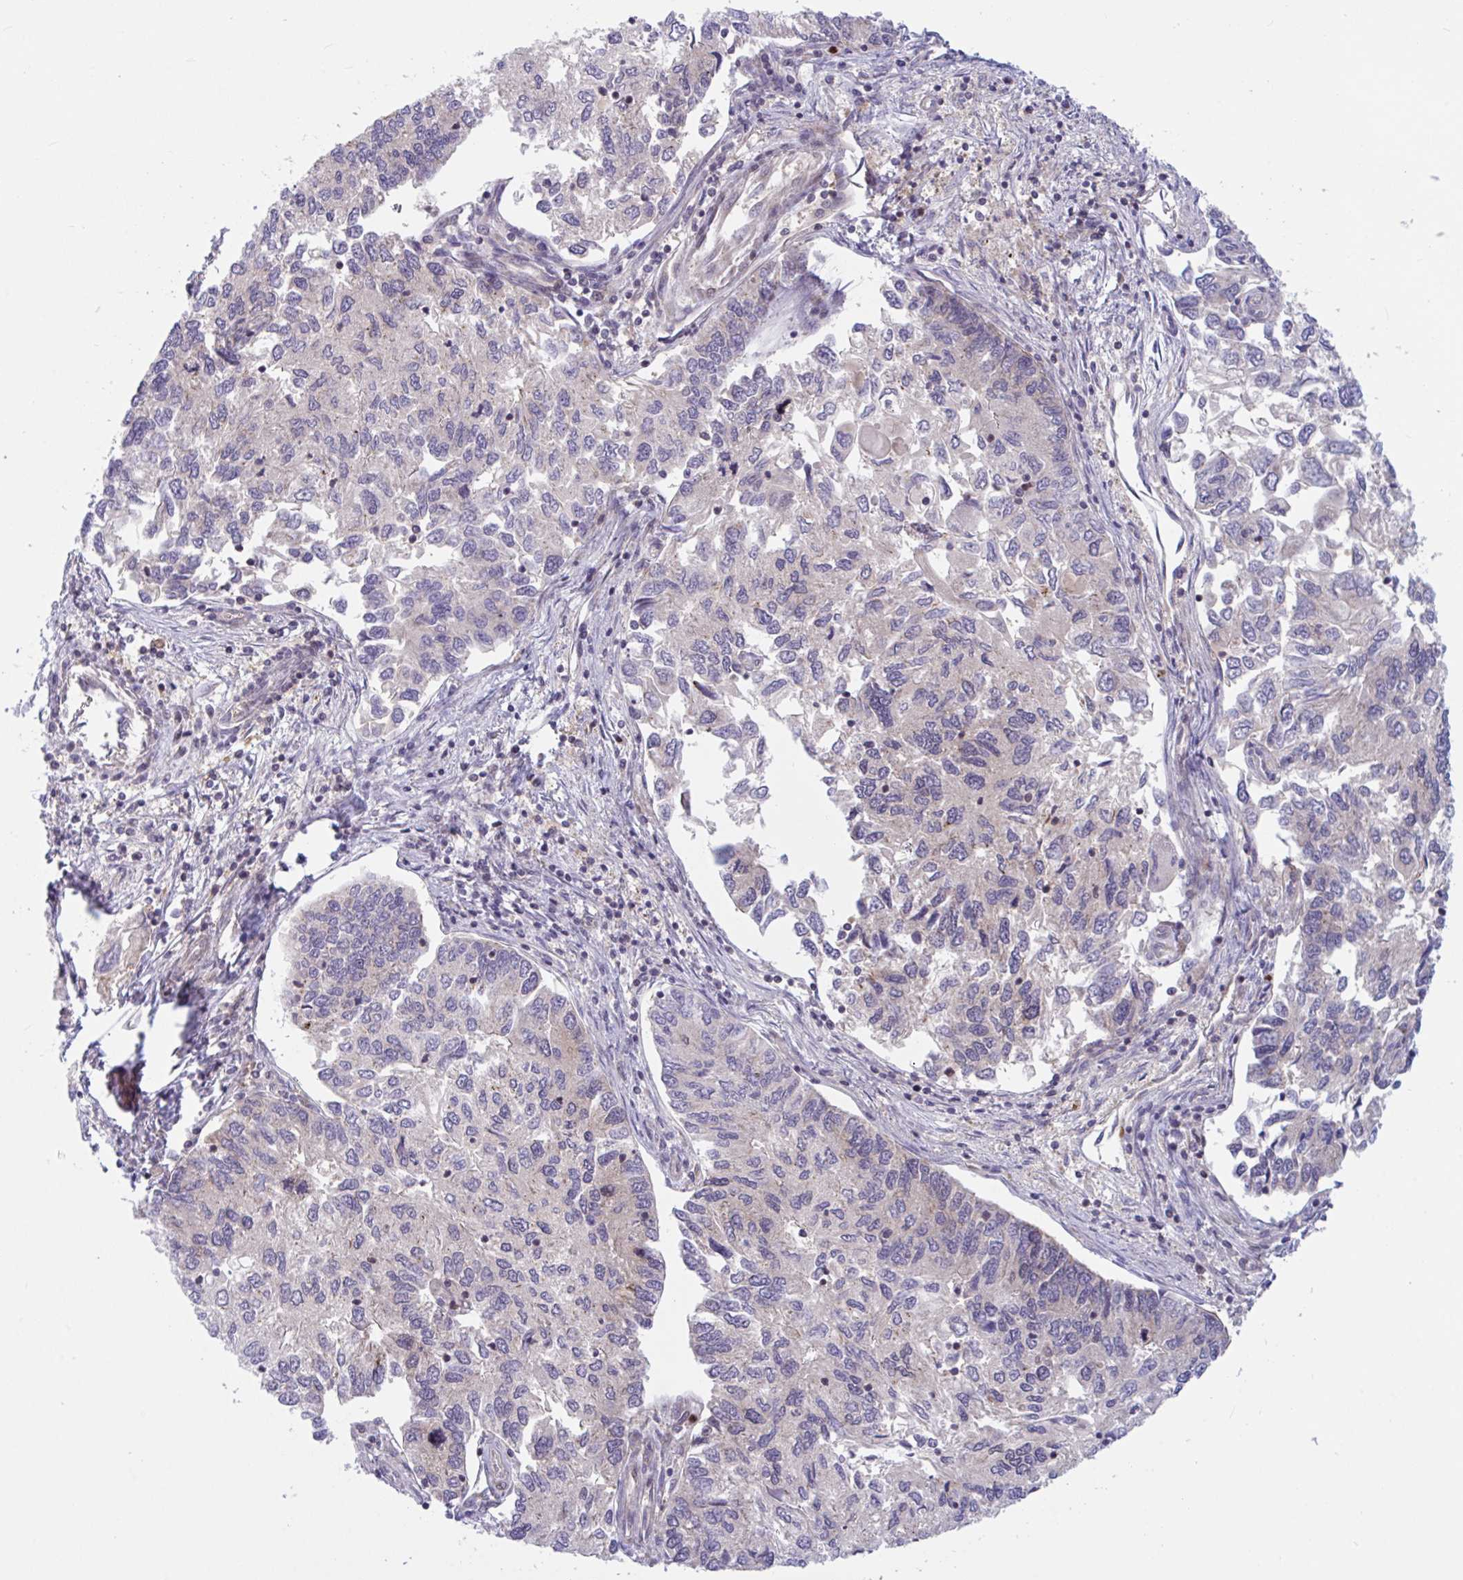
{"staining": {"intensity": "moderate", "quantity": "25%-75%", "location": "cytoplasmic/membranous"}, "tissue": "endometrial cancer", "cell_type": "Tumor cells", "image_type": "cancer", "snomed": [{"axis": "morphology", "description": "Carcinoma, NOS"}, {"axis": "topography", "description": "Uterus"}], "caption": "Immunohistochemical staining of human endometrial cancer (carcinoma) shows medium levels of moderate cytoplasmic/membranous expression in approximately 25%-75% of tumor cells.", "gene": "LMNTD2", "patient": {"sex": "female", "age": 76}}